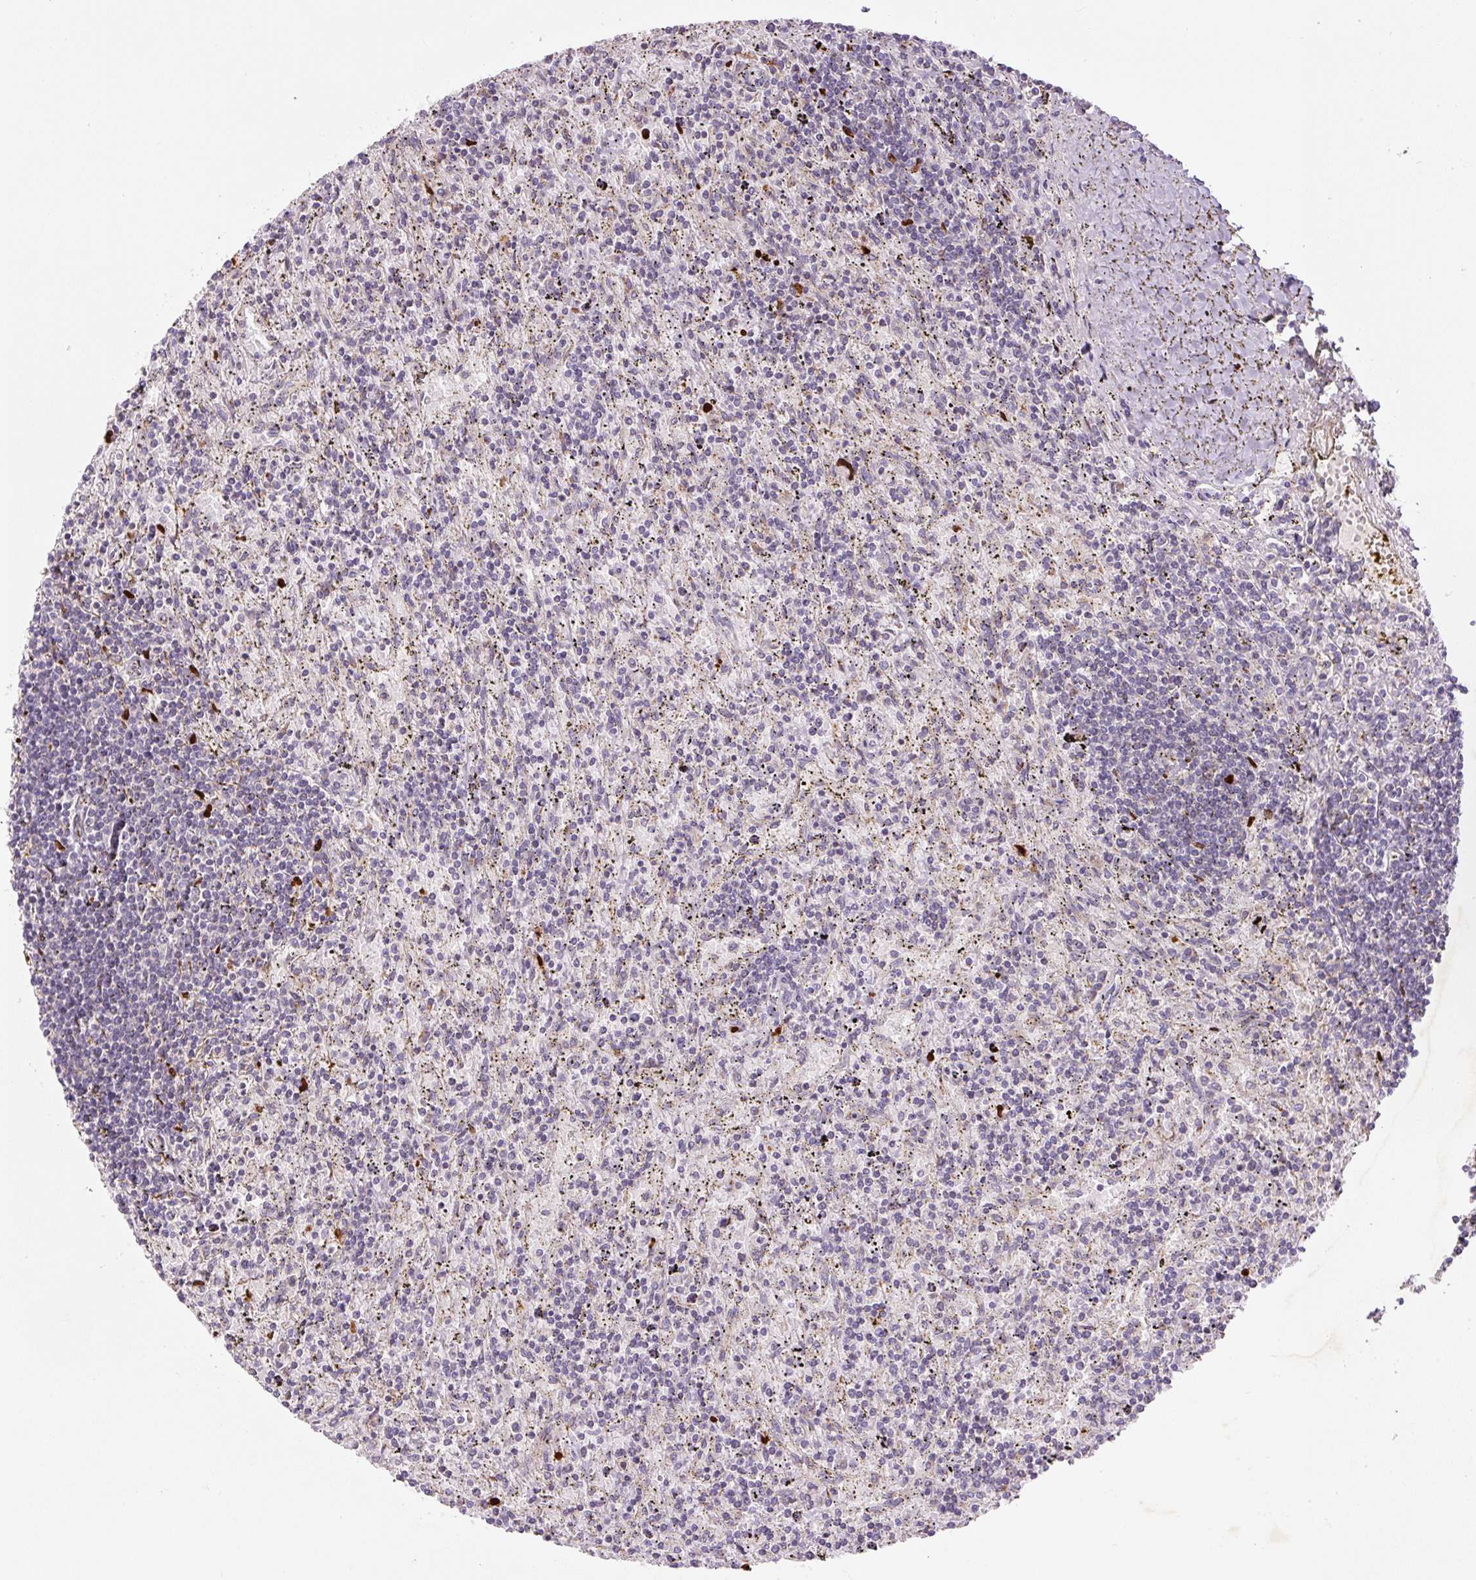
{"staining": {"intensity": "negative", "quantity": "none", "location": "none"}, "tissue": "lymphoma", "cell_type": "Tumor cells", "image_type": "cancer", "snomed": [{"axis": "morphology", "description": "Malignant lymphoma, non-Hodgkin's type, Low grade"}, {"axis": "topography", "description": "Spleen"}], "caption": "Immunohistochemistry of malignant lymphoma, non-Hodgkin's type (low-grade) reveals no expression in tumor cells.", "gene": "CCNI2", "patient": {"sex": "male", "age": 76}}